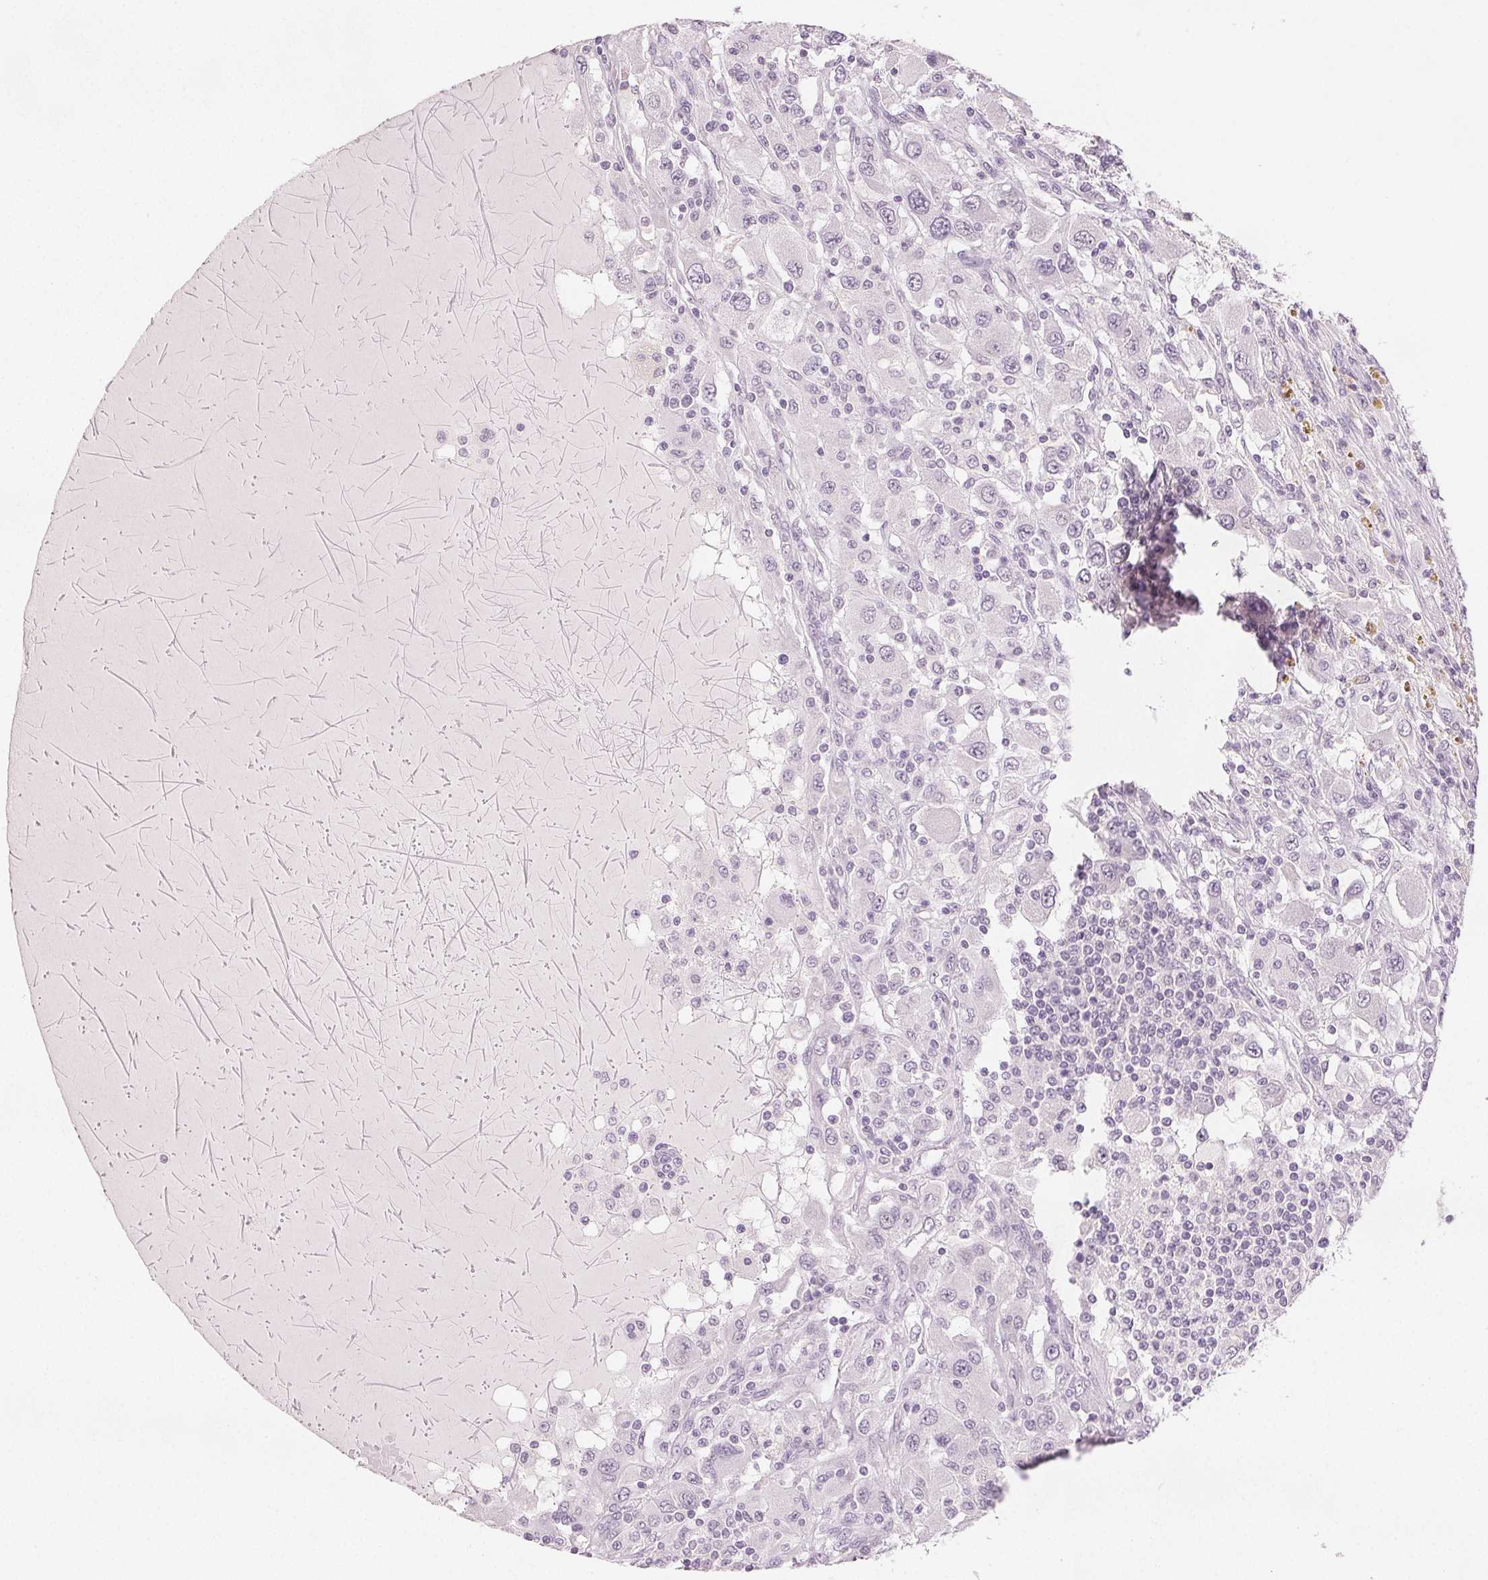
{"staining": {"intensity": "negative", "quantity": "none", "location": "none"}, "tissue": "renal cancer", "cell_type": "Tumor cells", "image_type": "cancer", "snomed": [{"axis": "morphology", "description": "Adenocarcinoma, NOS"}, {"axis": "topography", "description": "Kidney"}], "caption": "Tumor cells show no significant protein expression in adenocarcinoma (renal).", "gene": "SCGN", "patient": {"sex": "female", "age": 67}}